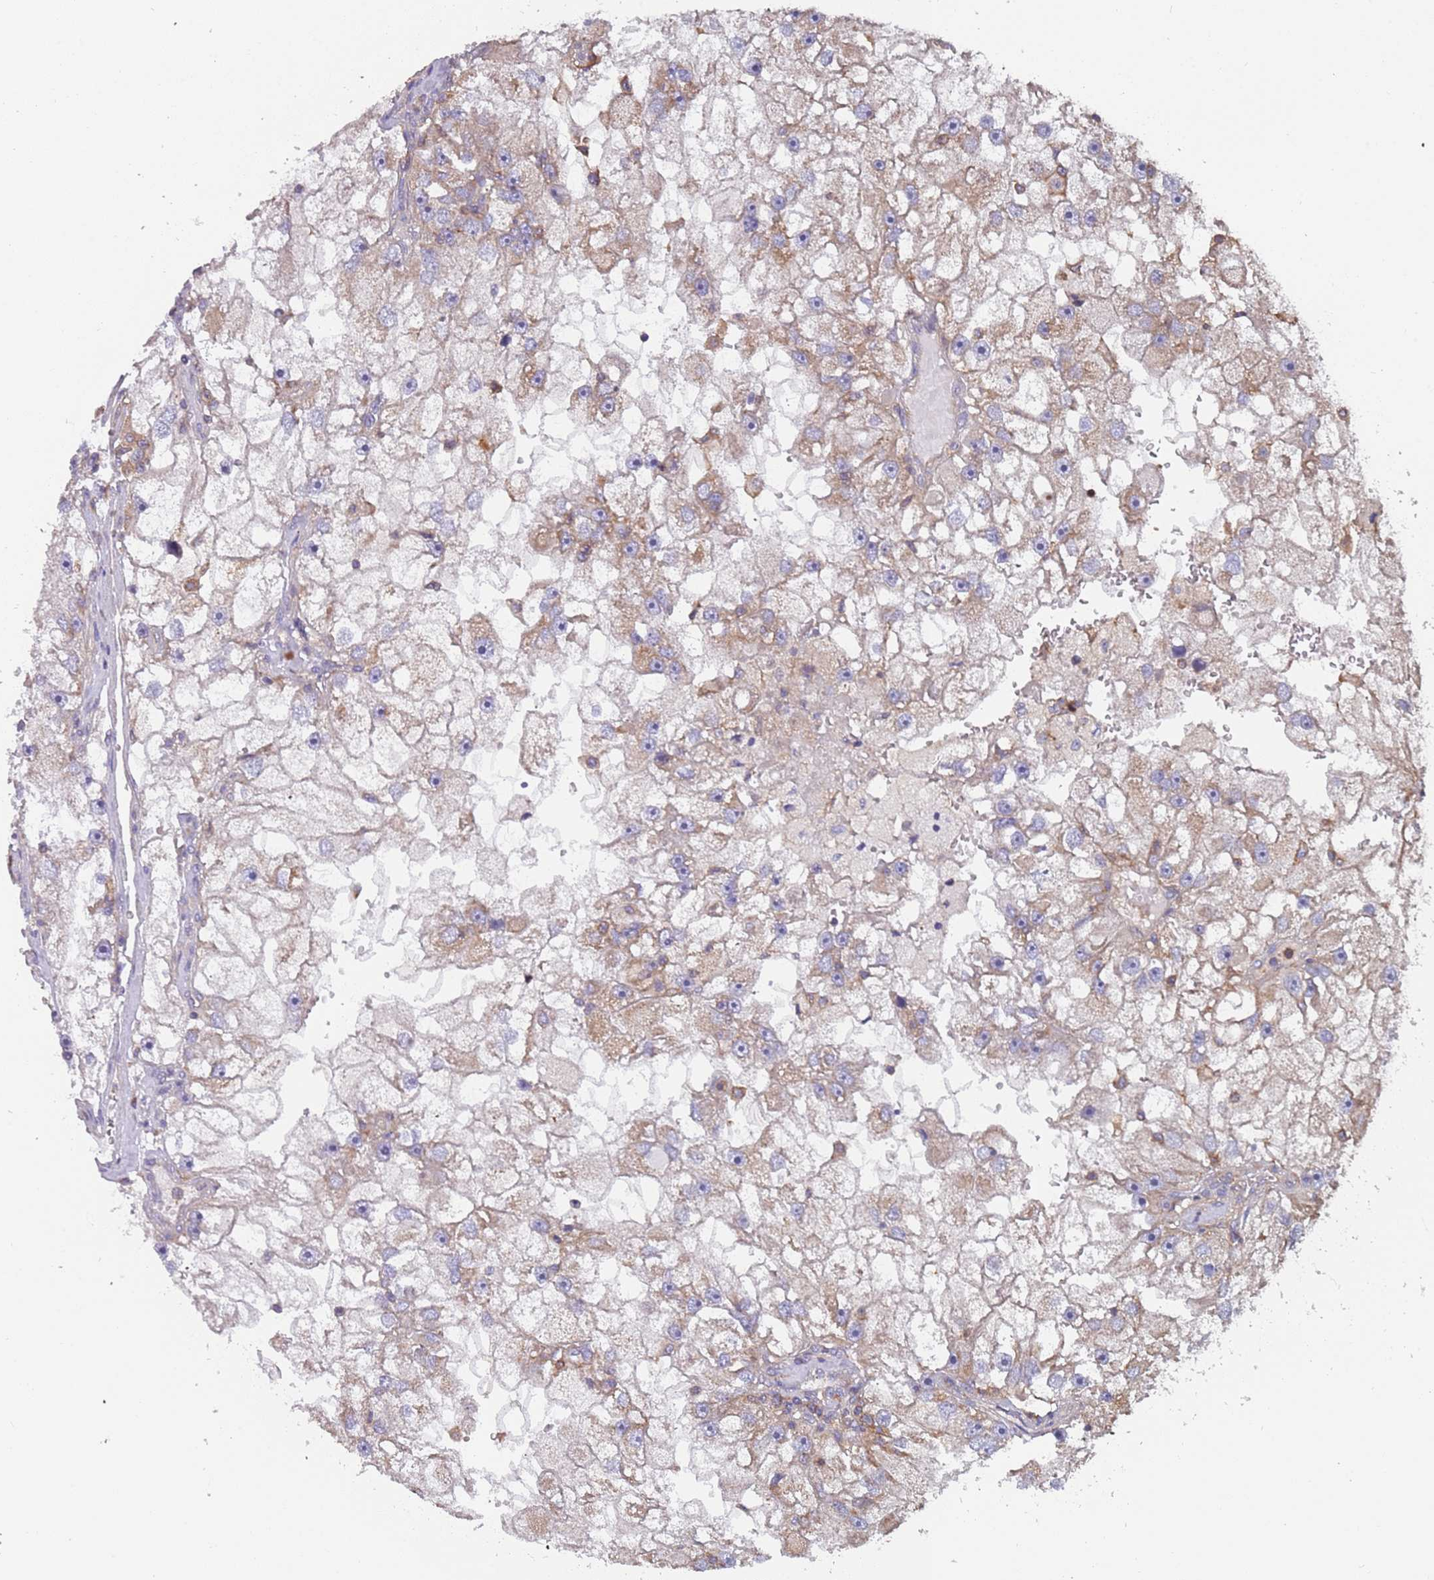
{"staining": {"intensity": "weak", "quantity": "25%-75%", "location": "cytoplasmic/membranous"}, "tissue": "renal cancer", "cell_type": "Tumor cells", "image_type": "cancer", "snomed": [{"axis": "morphology", "description": "Adenocarcinoma, NOS"}, {"axis": "topography", "description": "Kidney"}], "caption": "IHC (DAB (3,3'-diaminobenzidine)) staining of renal cancer demonstrates weak cytoplasmic/membranous protein positivity in approximately 25%-75% of tumor cells. Nuclei are stained in blue.", "gene": "SYT4", "patient": {"sex": "male", "age": 63}}